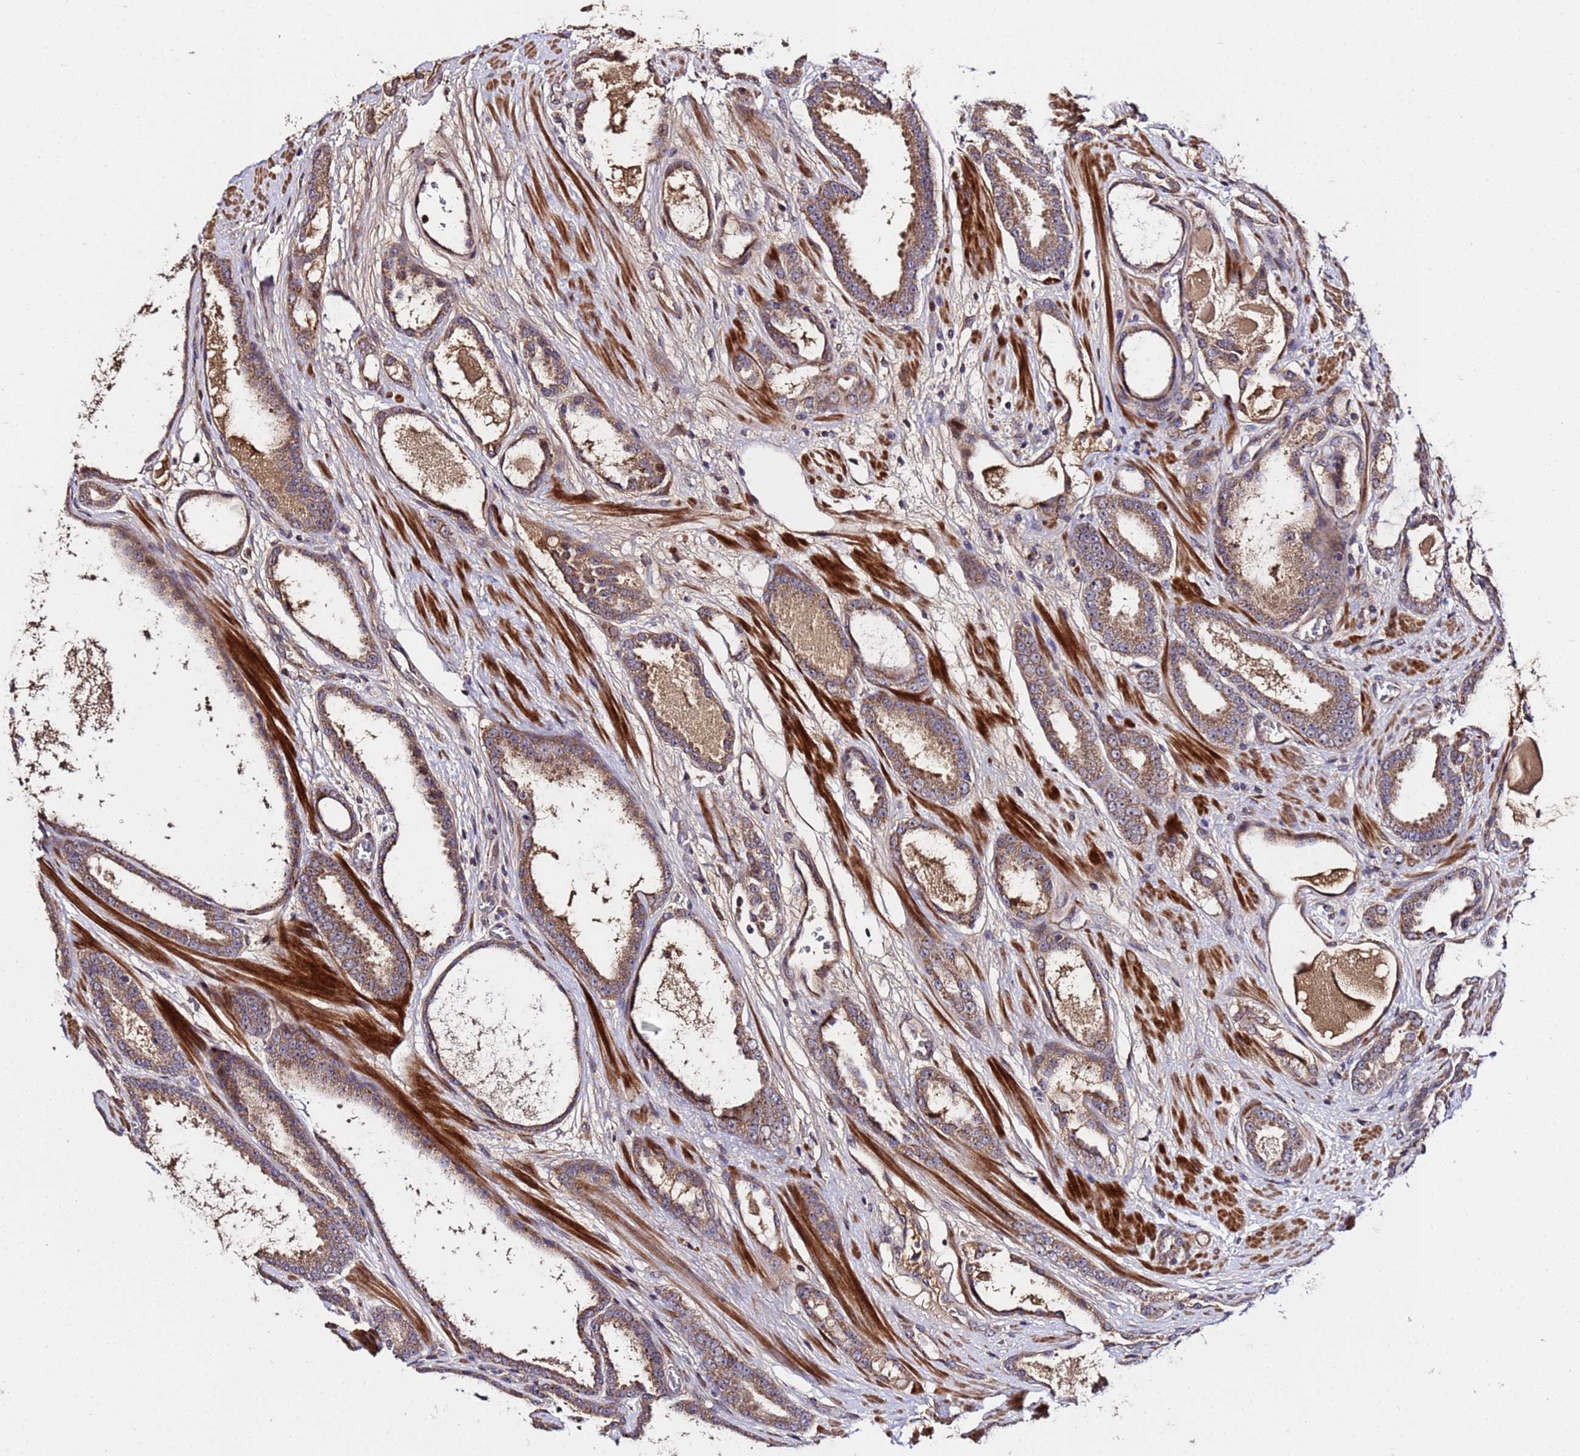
{"staining": {"intensity": "moderate", "quantity": ">75%", "location": "cytoplasmic/membranous"}, "tissue": "prostate cancer", "cell_type": "Tumor cells", "image_type": "cancer", "snomed": [{"axis": "morphology", "description": "Adenocarcinoma, High grade"}, {"axis": "topography", "description": "Prostate"}], "caption": "This is a micrograph of immunohistochemistry staining of adenocarcinoma (high-grade) (prostate), which shows moderate staining in the cytoplasmic/membranous of tumor cells.", "gene": "WNK4", "patient": {"sex": "male", "age": 60}}